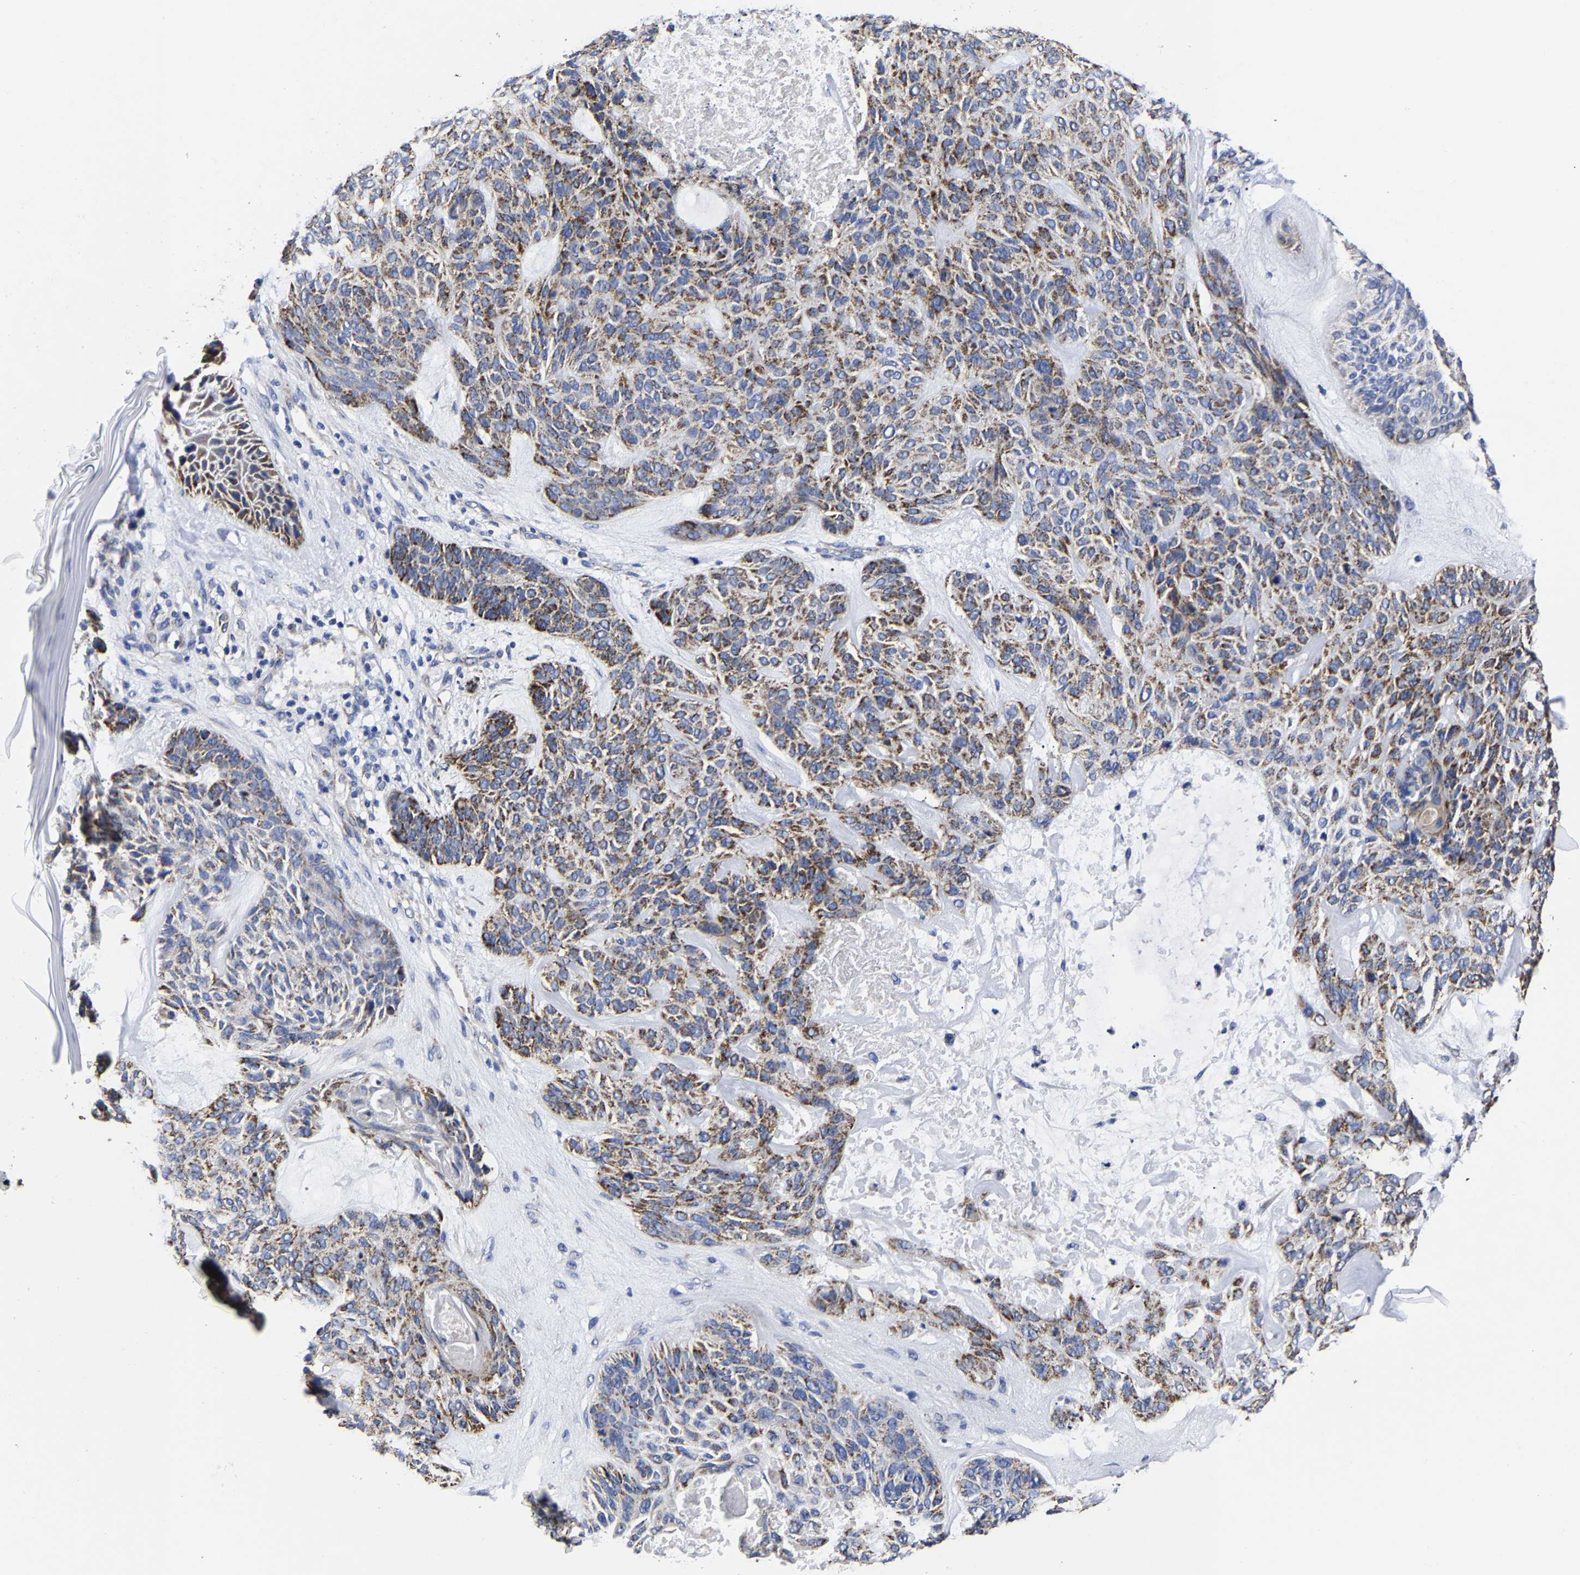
{"staining": {"intensity": "moderate", "quantity": ">75%", "location": "cytoplasmic/membranous"}, "tissue": "skin cancer", "cell_type": "Tumor cells", "image_type": "cancer", "snomed": [{"axis": "morphology", "description": "Basal cell carcinoma"}, {"axis": "topography", "description": "Skin"}], "caption": "A brown stain highlights moderate cytoplasmic/membranous staining of a protein in human skin basal cell carcinoma tumor cells. (Brightfield microscopy of DAB IHC at high magnification).", "gene": "AASS", "patient": {"sex": "male", "age": 55}}